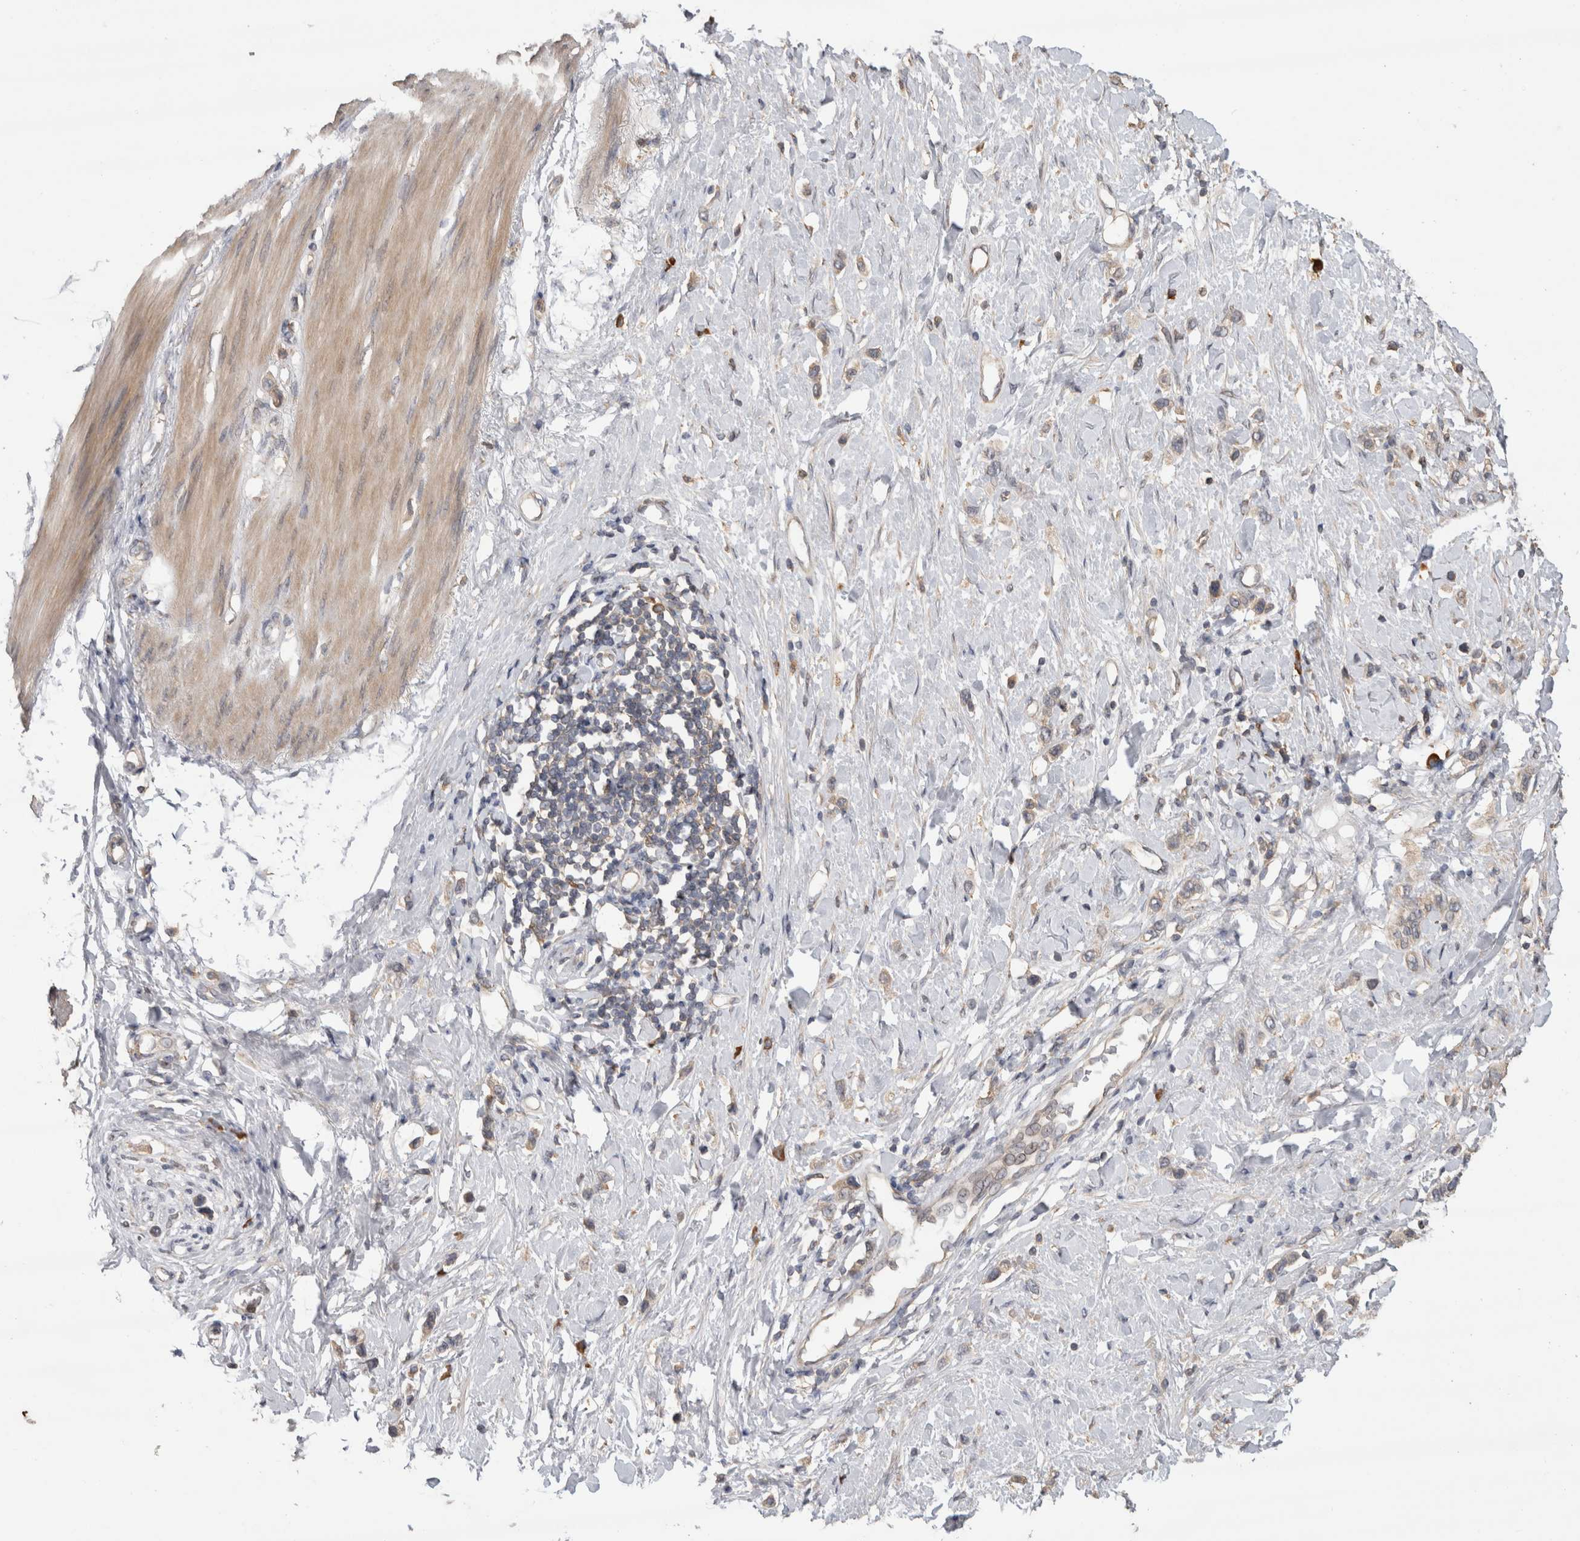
{"staining": {"intensity": "weak", "quantity": "25%-75%", "location": "cytoplasmic/membranous"}, "tissue": "stomach cancer", "cell_type": "Tumor cells", "image_type": "cancer", "snomed": [{"axis": "morphology", "description": "Adenocarcinoma, NOS"}, {"axis": "topography", "description": "Stomach"}], "caption": "The image displays staining of stomach cancer (adenocarcinoma), revealing weak cytoplasmic/membranous protein staining (brown color) within tumor cells.", "gene": "TBCE", "patient": {"sex": "female", "age": 65}}